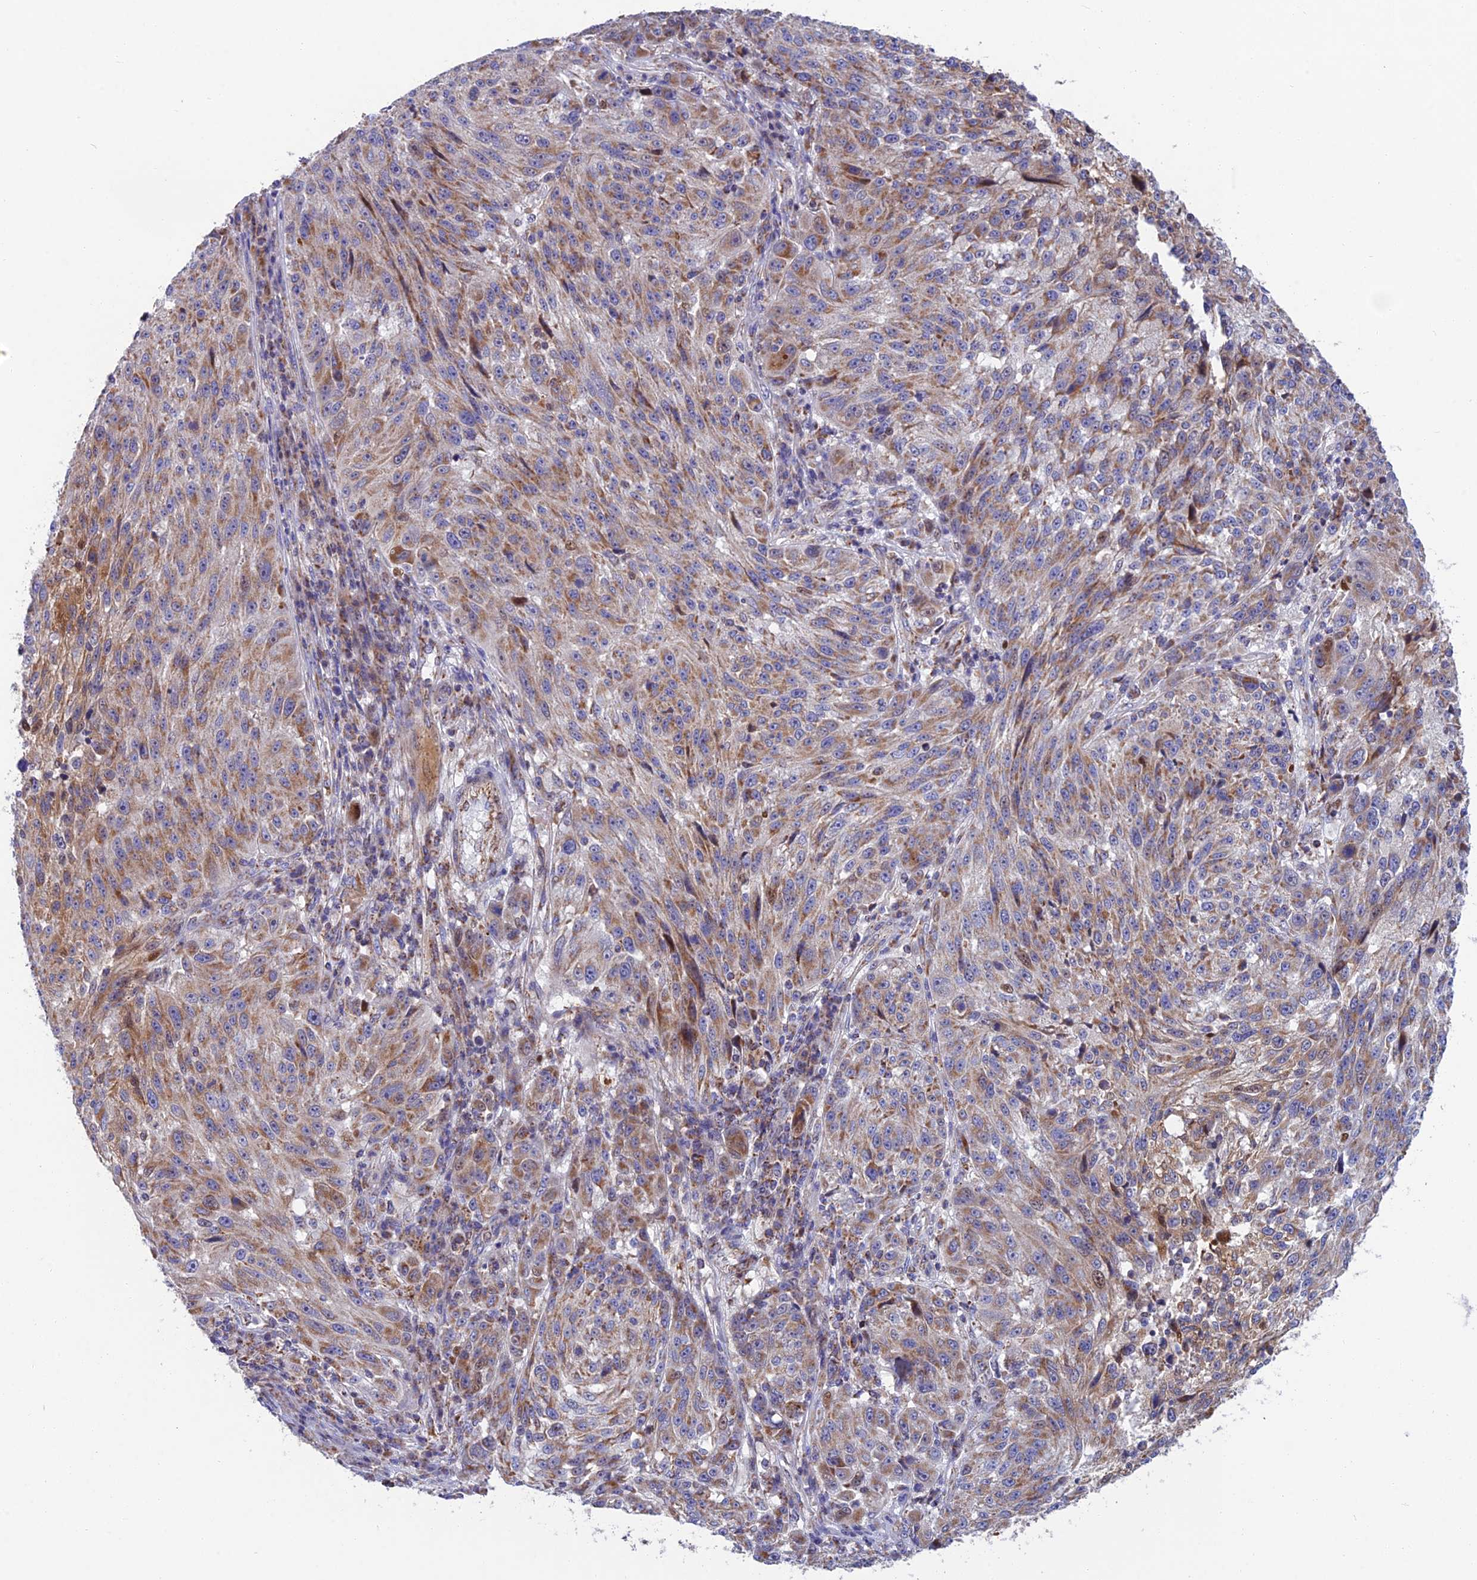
{"staining": {"intensity": "moderate", "quantity": ">75%", "location": "cytoplasmic/membranous"}, "tissue": "melanoma", "cell_type": "Tumor cells", "image_type": "cancer", "snomed": [{"axis": "morphology", "description": "Malignant melanoma, NOS"}, {"axis": "topography", "description": "Skin"}], "caption": "The image shows staining of malignant melanoma, revealing moderate cytoplasmic/membranous protein positivity (brown color) within tumor cells.", "gene": "CS", "patient": {"sex": "male", "age": 53}}